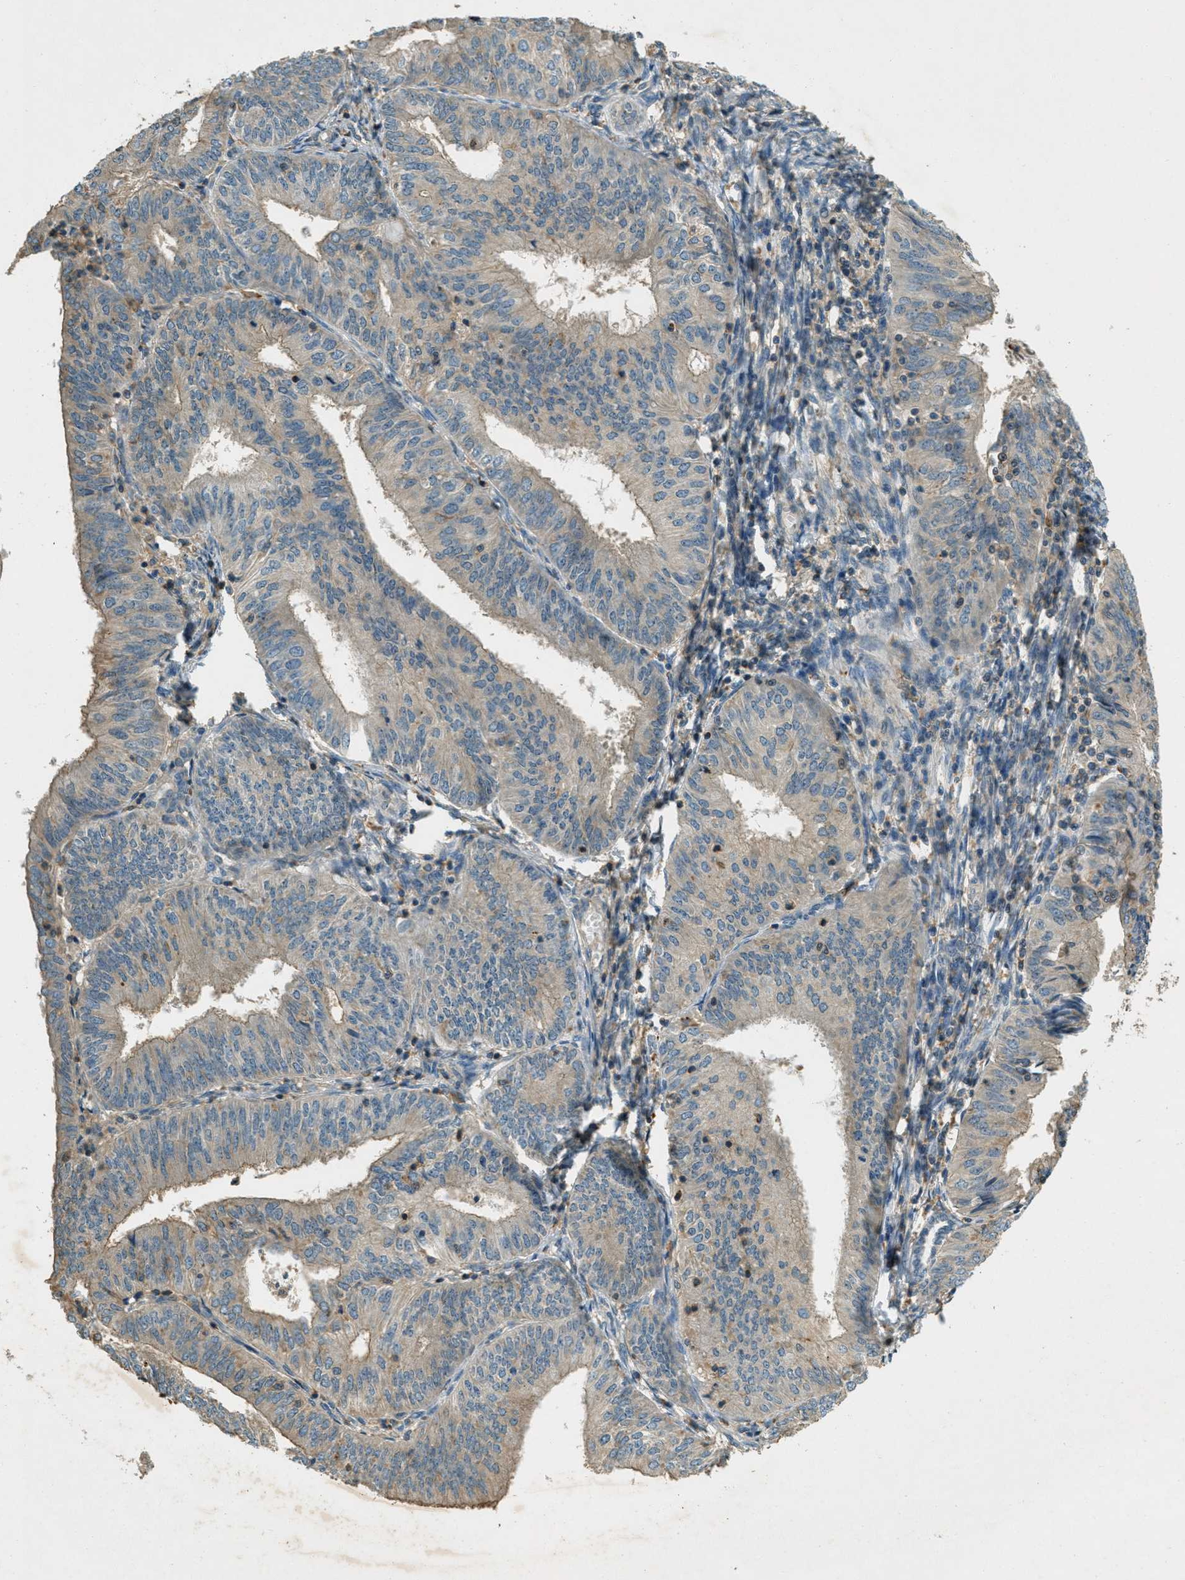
{"staining": {"intensity": "weak", "quantity": "25%-75%", "location": "cytoplasmic/membranous"}, "tissue": "endometrial cancer", "cell_type": "Tumor cells", "image_type": "cancer", "snomed": [{"axis": "morphology", "description": "Adenocarcinoma, NOS"}, {"axis": "topography", "description": "Endometrium"}], "caption": "This histopathology image exhibits endometrial cancer (adenocarcinoma) stained with immunohistochemistry (IHC) to label a protein in brown. The cytoplasmic/membranous of tumor cells show weak positivity for the protein. Nuclei are counter-stained blue.", "gene": "NUDT4", "patient": {"sex": "female", "age": 58}}